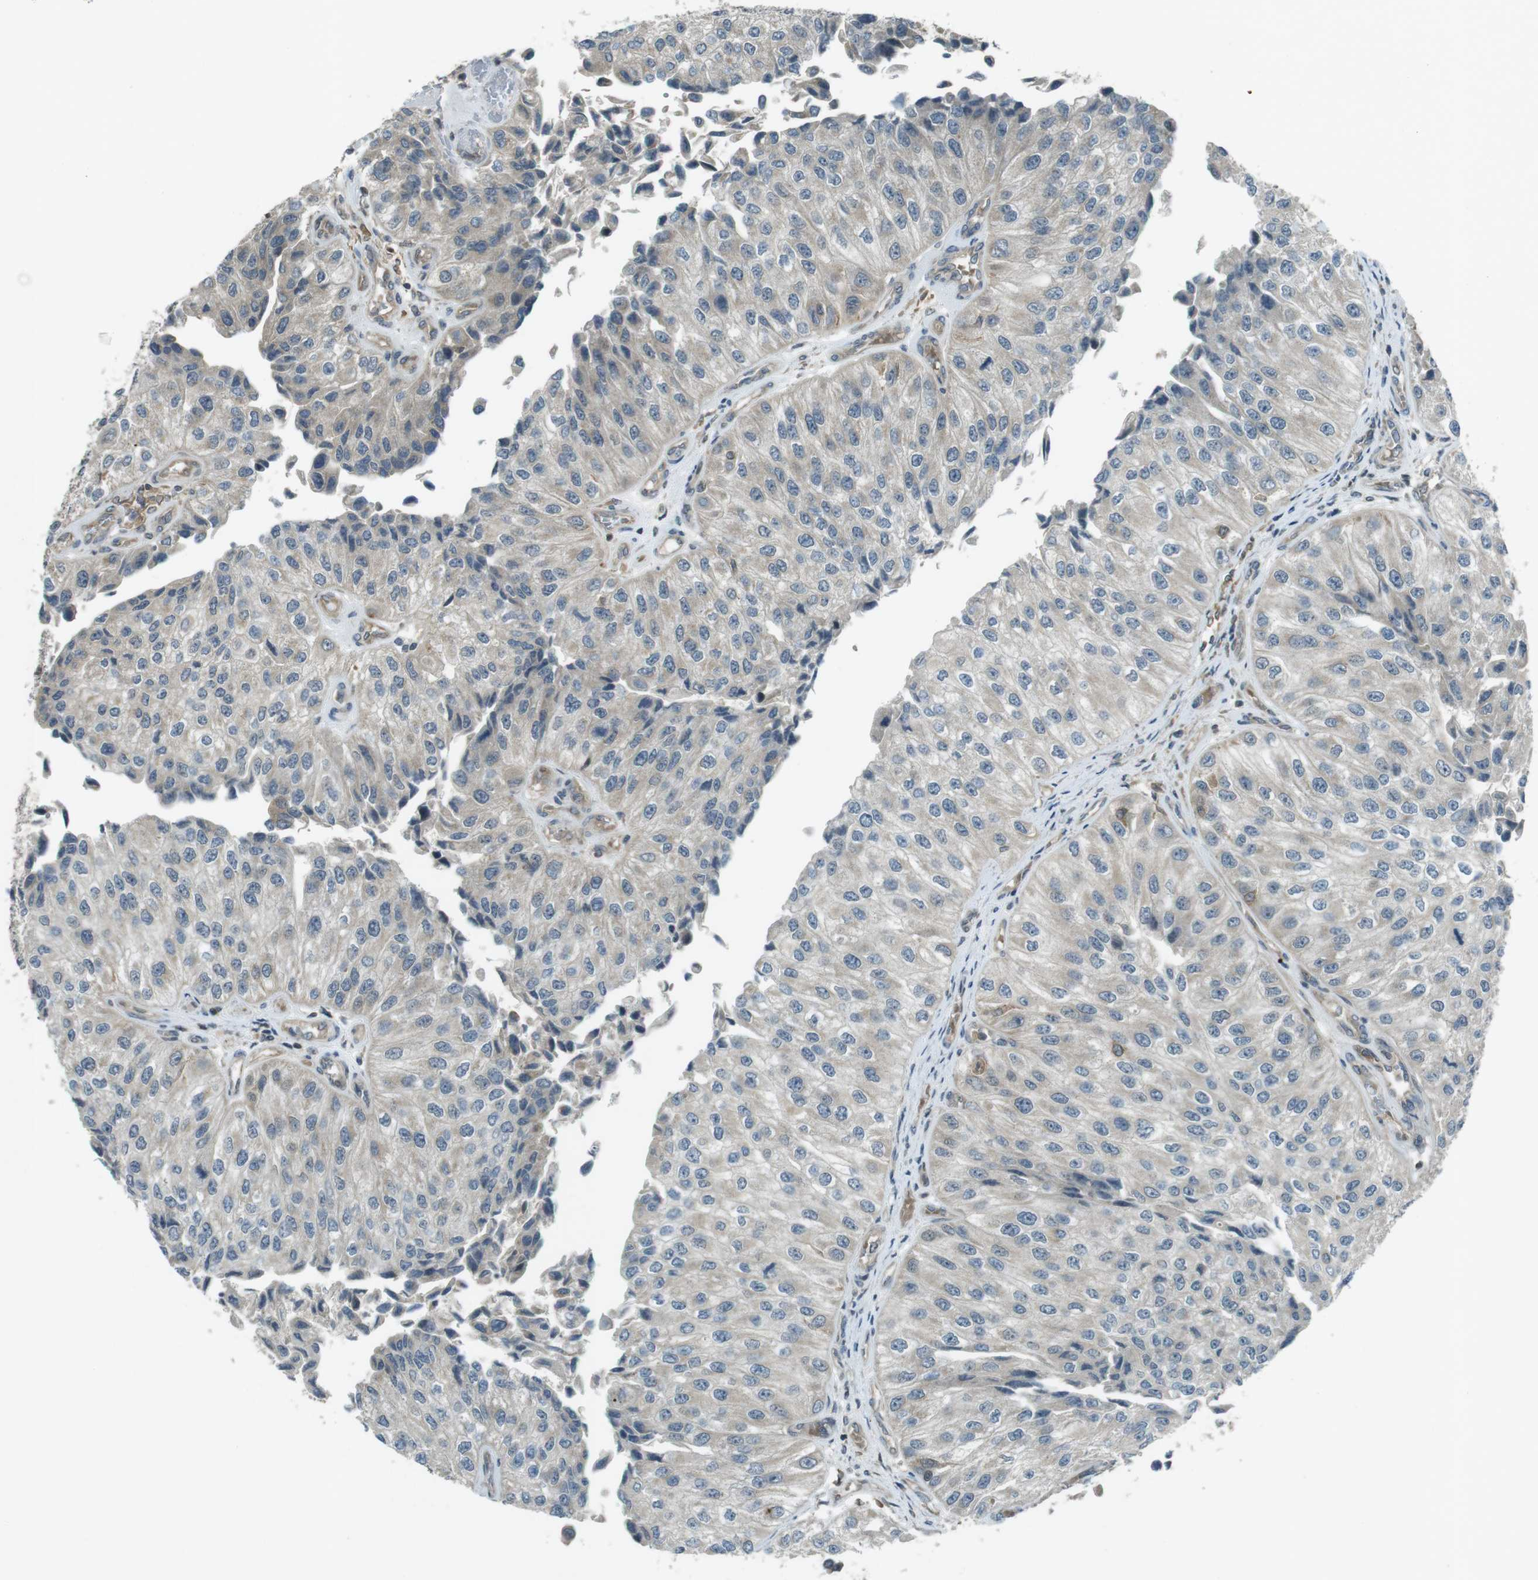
{"staining": {"intensity": "negative", "quantity": "none", "location": "none"}, "tissue": "urothelial cancer", "cell_type": "Tumor cells", "image_type": "cancer", "snomed": [{"axis": "morphology", "description": "Urothelial carcinoma, High grade"}, {"axis": "topography", "description": "Kidney"}, {"axis": "topography", "description": "Urinary bladder"}], "caption": "This is an immunohistochemistry (IHC) image of human urothelial cancer. There is no staining in tumor cells.", "gene": "ZYX", "patient": {"sex": "male", "age": 77}}